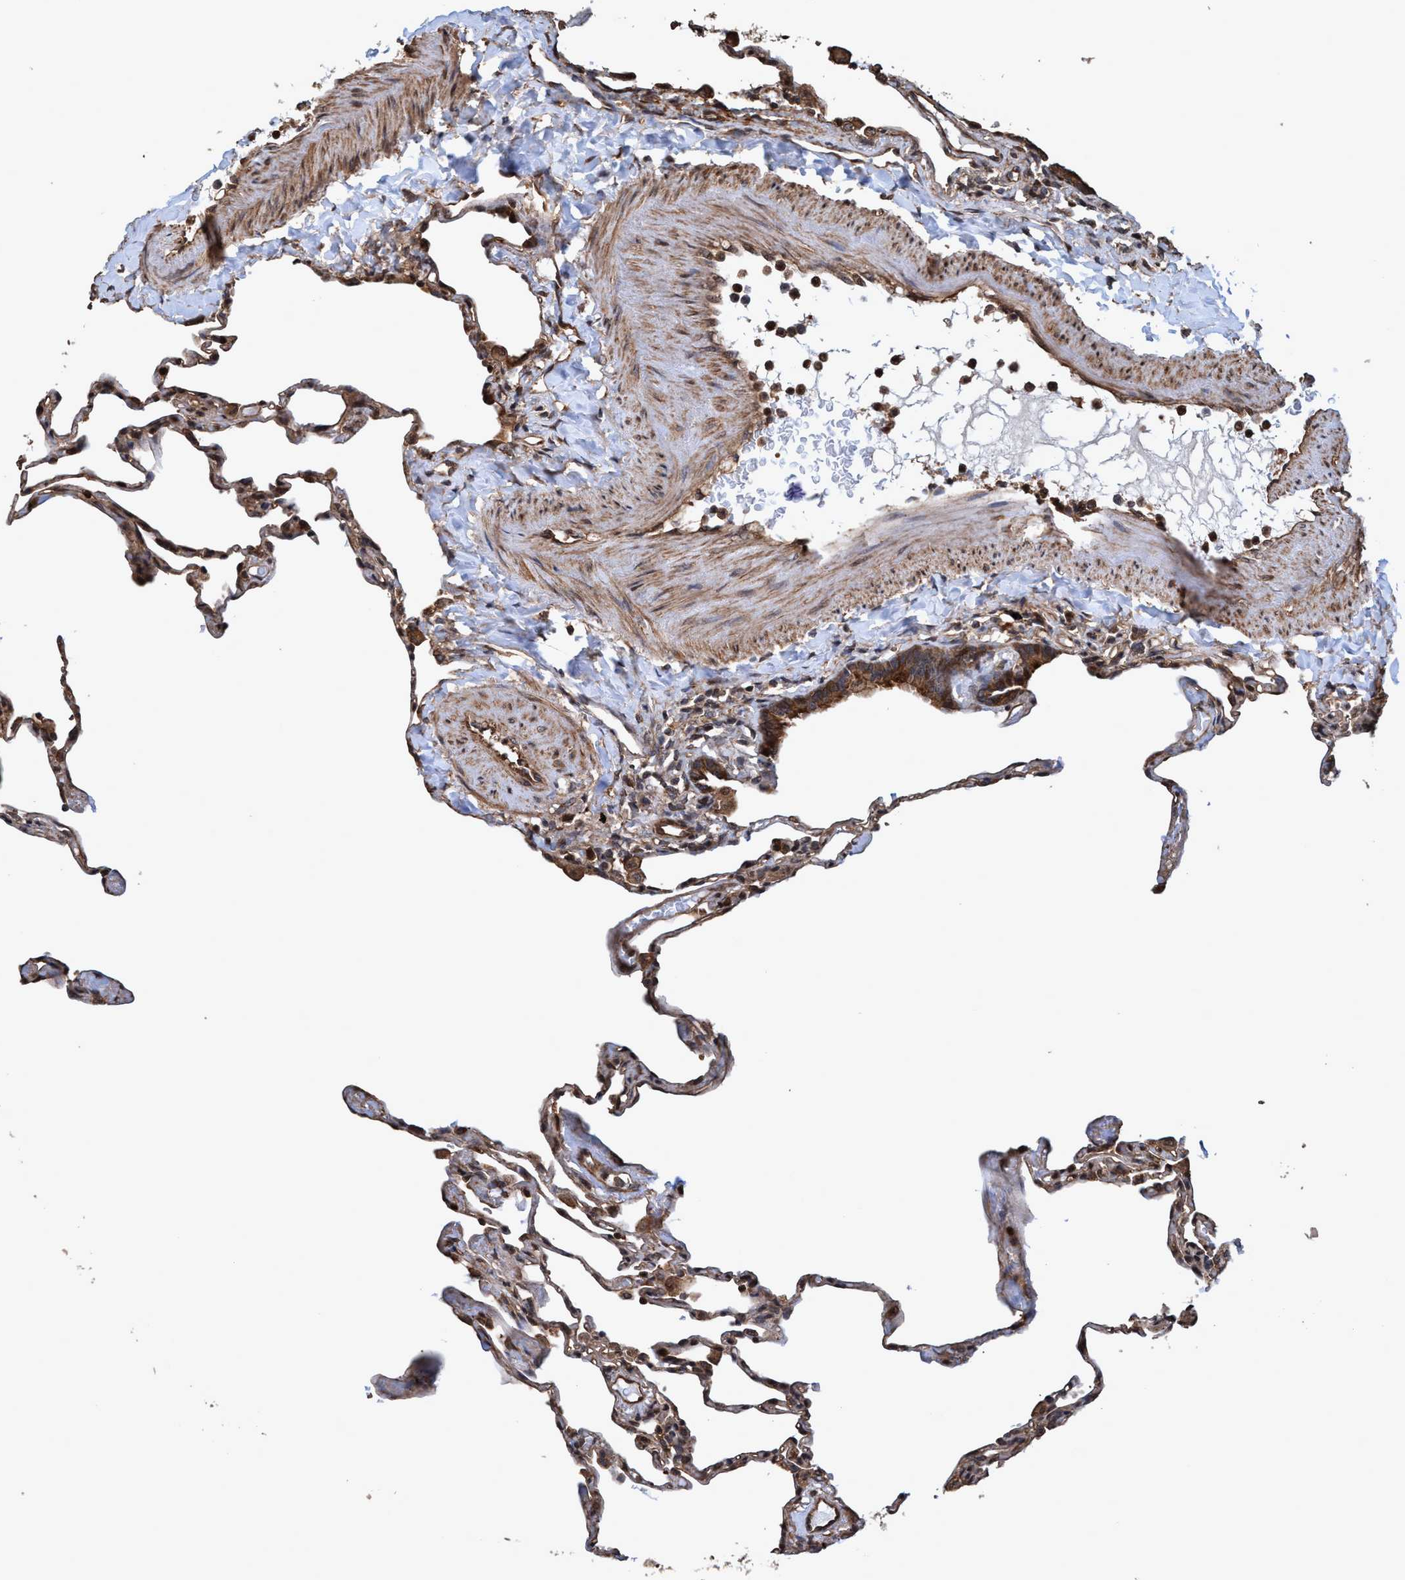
{"staining": {"intensity": "weak", "quantity": ">75%", "location": "cytoplasmic/membranous,nuclear"}, "tissue": "lung", "cell_type": "Alveolar cells", "image_type": "normal", "snomed": [{"axis": "morphology", "description": "Normal tissue, NOS"}, {"axis": "topography", "description": "Lung"}], "caption": "Protein analysis of unremarkable lung exhibits weak cytoplasmic/membranous,nuclear positivity in approximately >75% of alveolar cells. The staining is performed using DAB (3,3'-diaminobenzidine) brown chromogen to label protein expression. The nuclei are counter-stained blue using hematoxylin.", "gene": "TRPC7", "patient": {"sex": "male", "age": 59}}